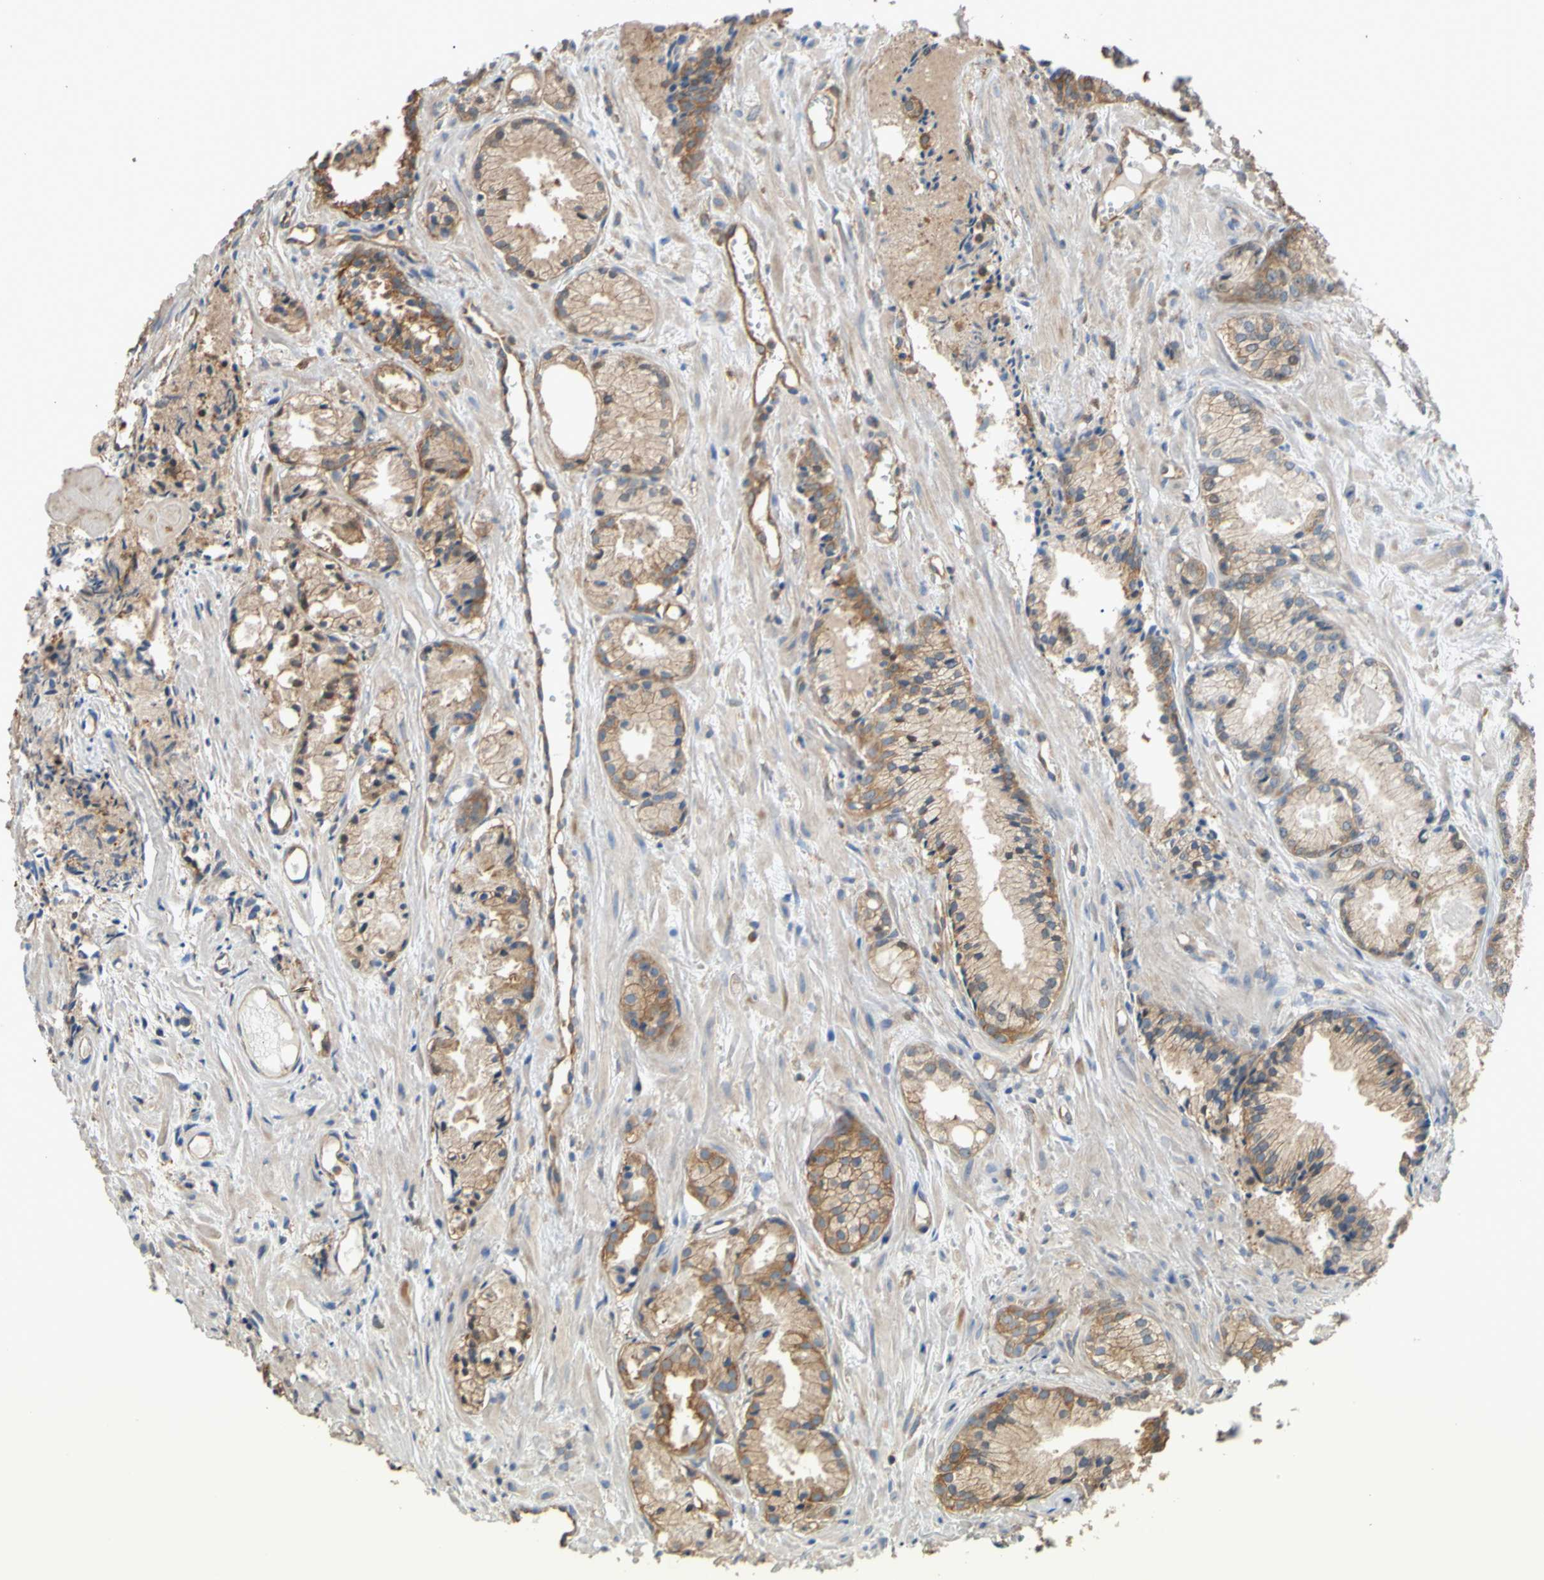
{"staining": {"intensity": "moderate", "quantity": ">75%", "location": "cytoplasmic/membranous"}, "tissue": "prostate cancer", "cell_type": "Tumor cells", "image_type": "cancer", "snomed": [{"axis": "morphology", "description": "Adenocarcinoma, Low grade"}, {"axis": "topography", "description": "Prostate"}], "caption": "Tumor cells show moderate cytoplasmic/membranous positivity in about >75% of cells in prostate cancer (low-grade adenocarcinoma). (DAB (3,3'-diaminobenzidine) = brown stain, brightfield microscopy at high magnification).", "gene": "CTTN", "patient": {"sex": "male", "age": 72}}